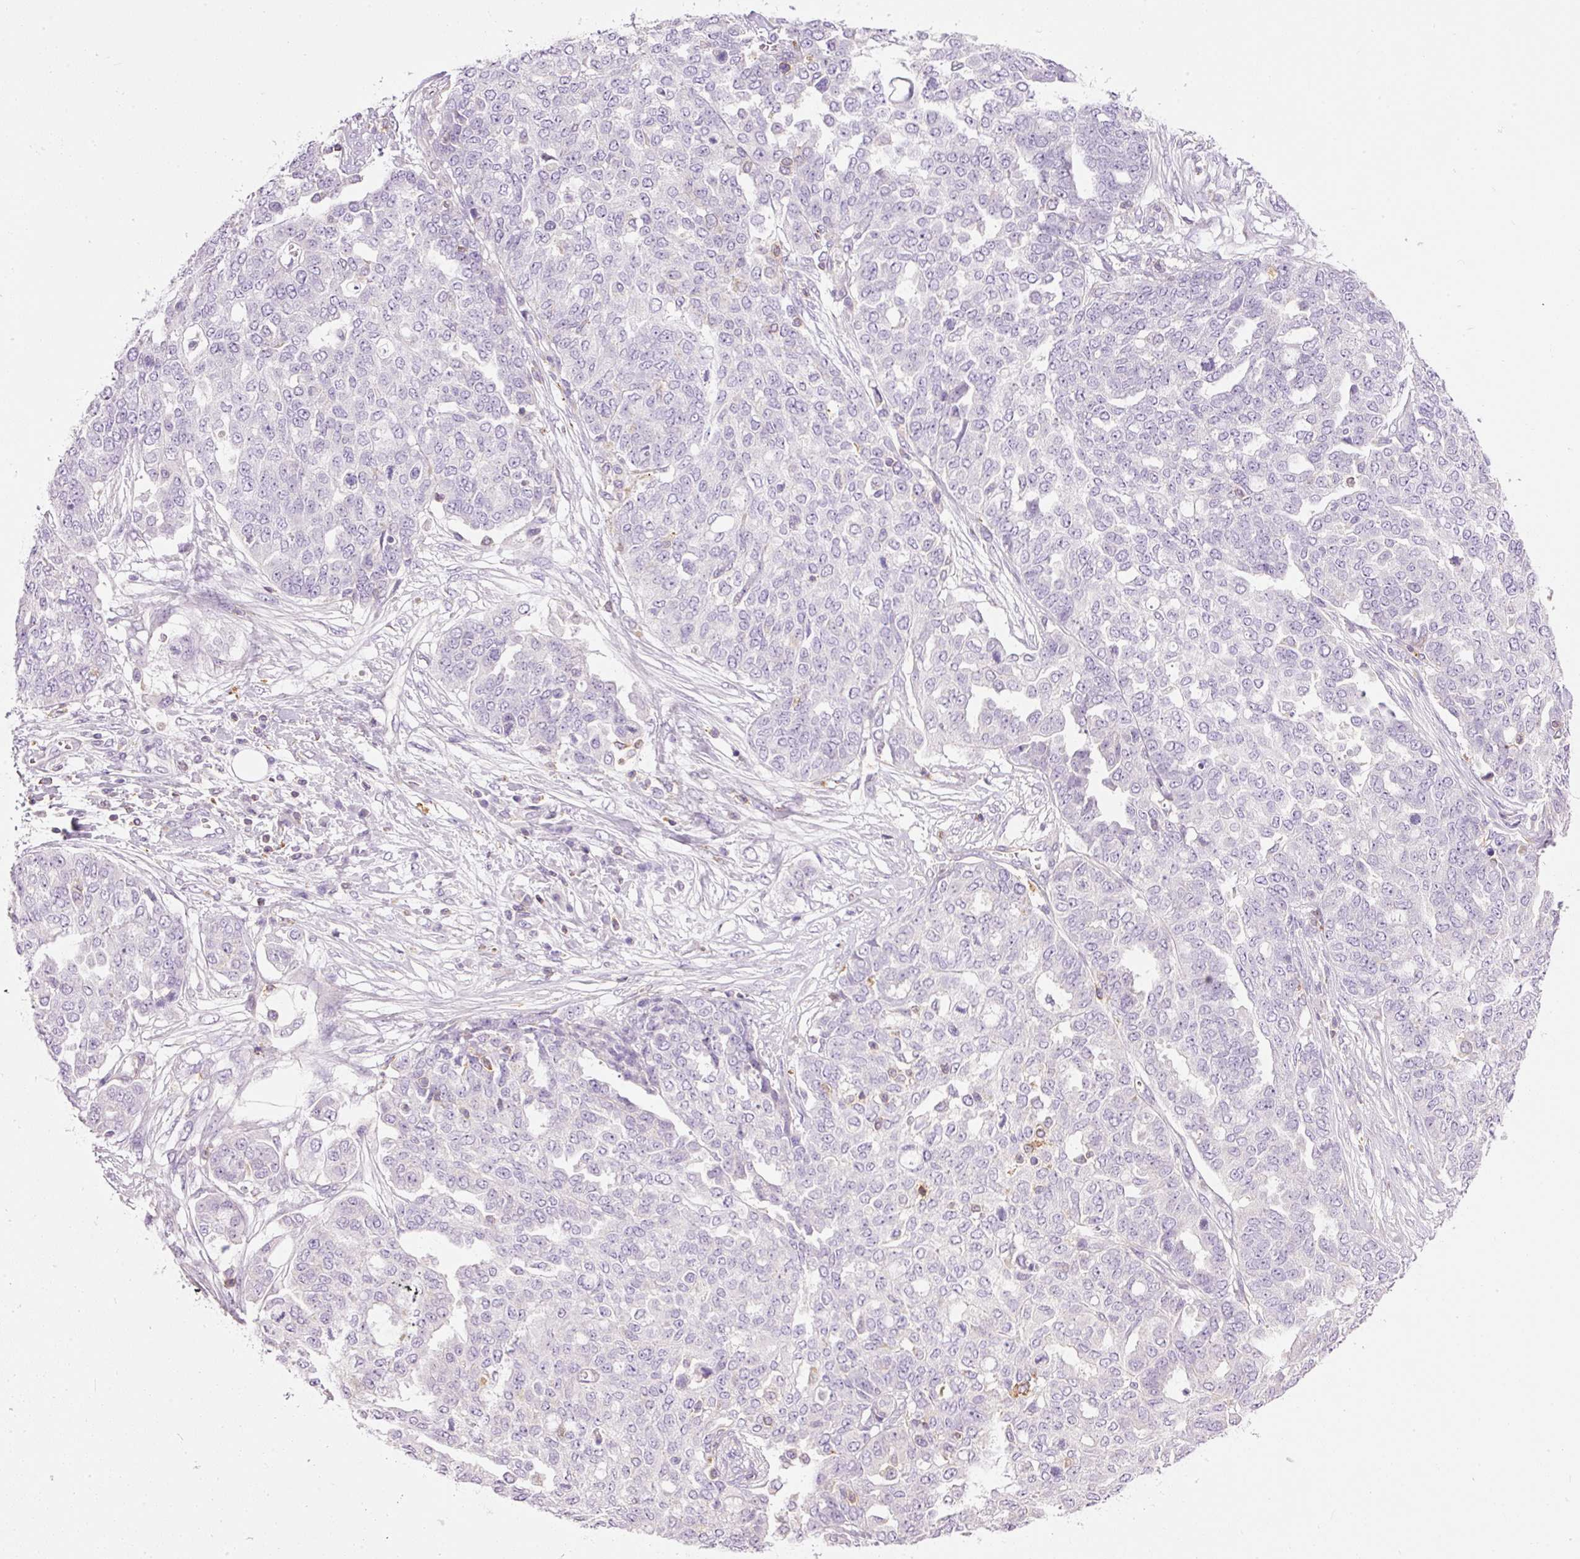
{"staining": {"intensity": "negative", "quantity": "none", "location": "none"}, "tissue": "ovarian cancer", "cell_type": "Tumor cells", "image_type": "cancer", "snomed": [{"axis": "morphology", "description": "Cystadenocarcinoma, serous, NOS"}, {"axis": "topography", "description": "Soft tissue"}, {"axis": "topography", "description": "Ovary"}], "caption": "IHC histopathology image of neoplastic tissue: ovarian cancer stained with DAB (3,3'-diaminobenzidine) shows no significant protein positivity in tumor cells.", "gene": "DOK6", "patient": {"sex": "female", "age": 57}}